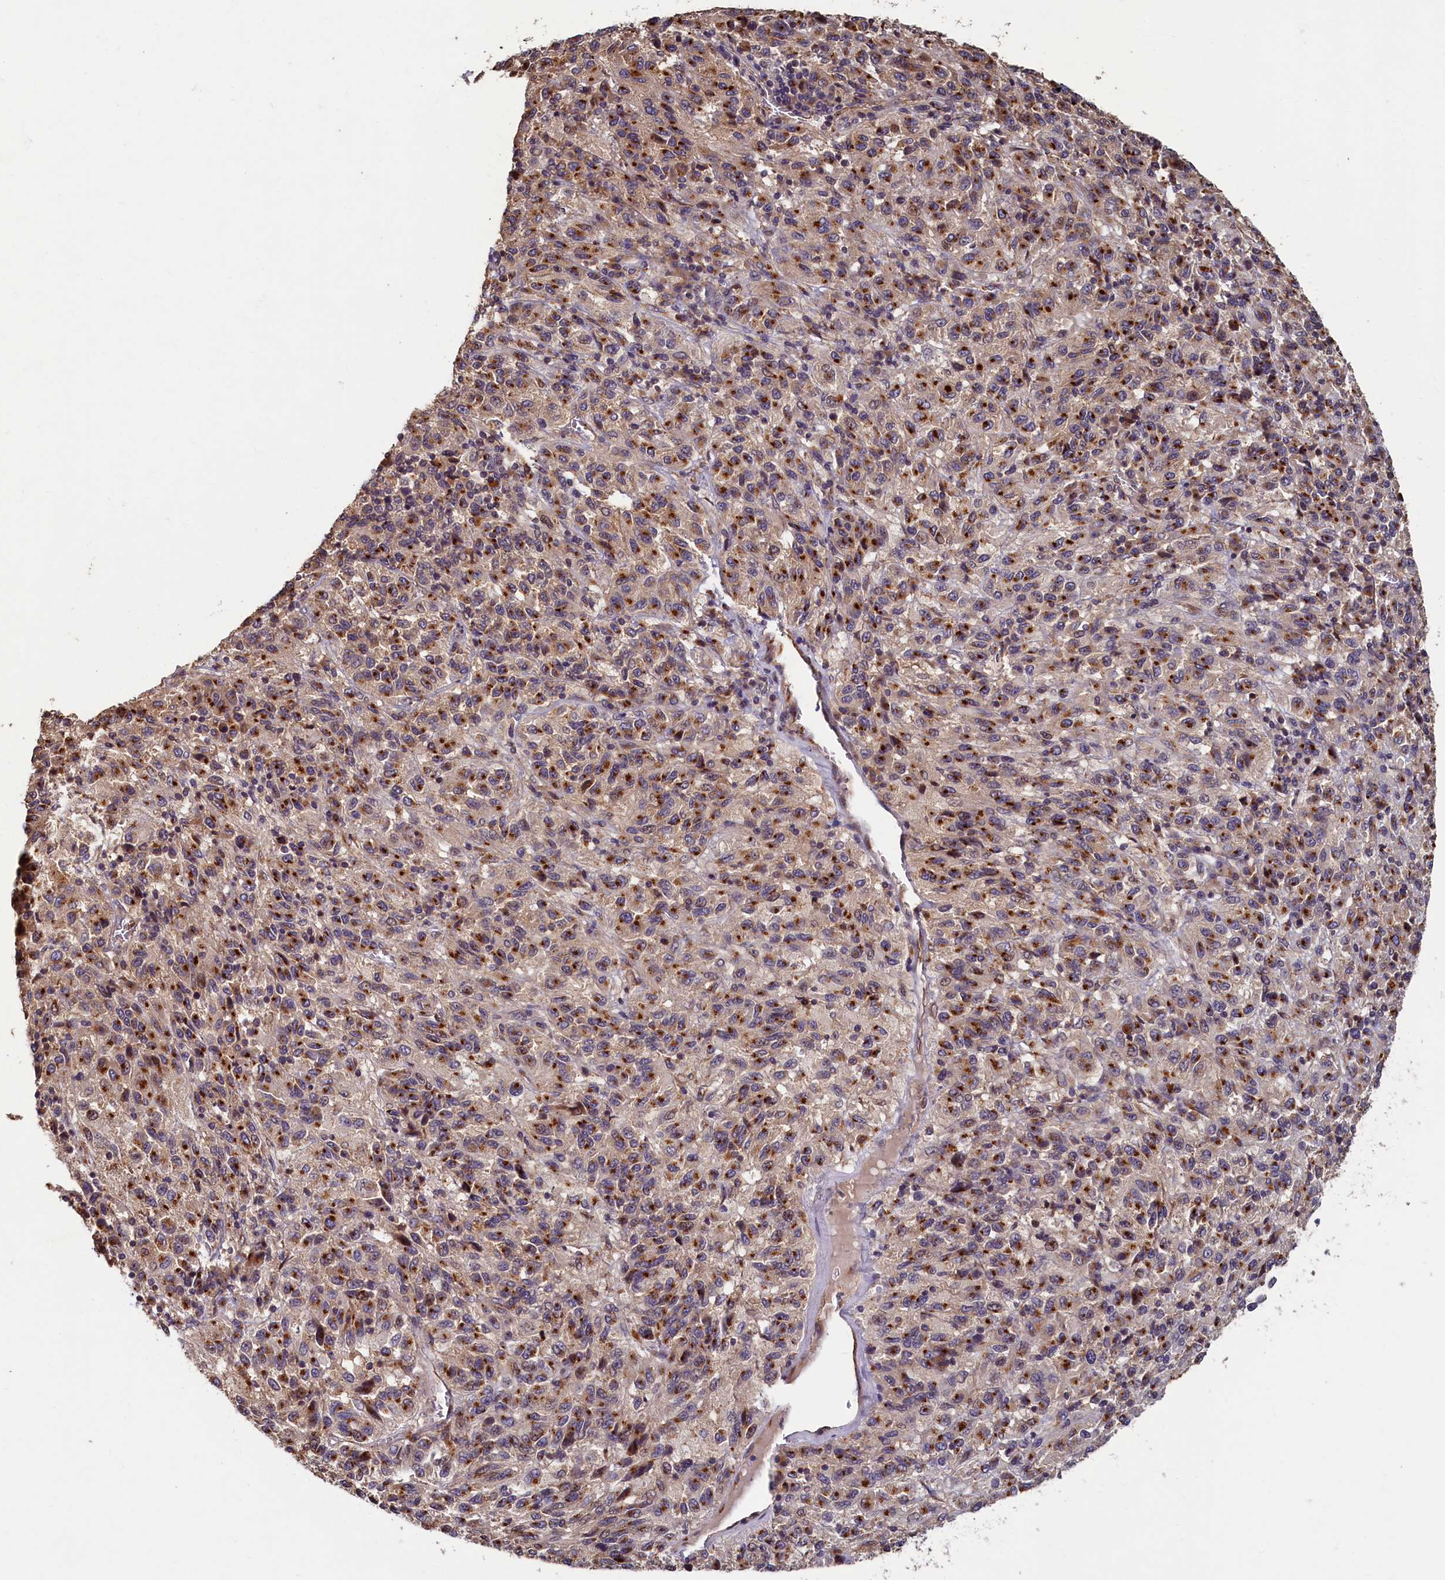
{"staining": {"intensity": "strong", "quantity": "25%-75%", "location": "cytoplasmic/membranous"}, "tissue": "melanoma", "cell_type": "Tumor cells", "image_type": "cancer", "snomed": [{"axis": "morphology", "description": "Malignant melanoma, Metastatic site"}, {"axis": "topography", "description": "Lung"}], "caption": "A brown stain highlights strong cytoplasmic/membranous positivity of a protein in human melanoma tumor cells. (Stains: DAB (3,3'-diaminobenzidine) in brown, nuclei in blue, Microscopy: brightfield microscopy at high magnification).", "gene": "TMEM181", "patient": {"sex": "male", "age": 64}}